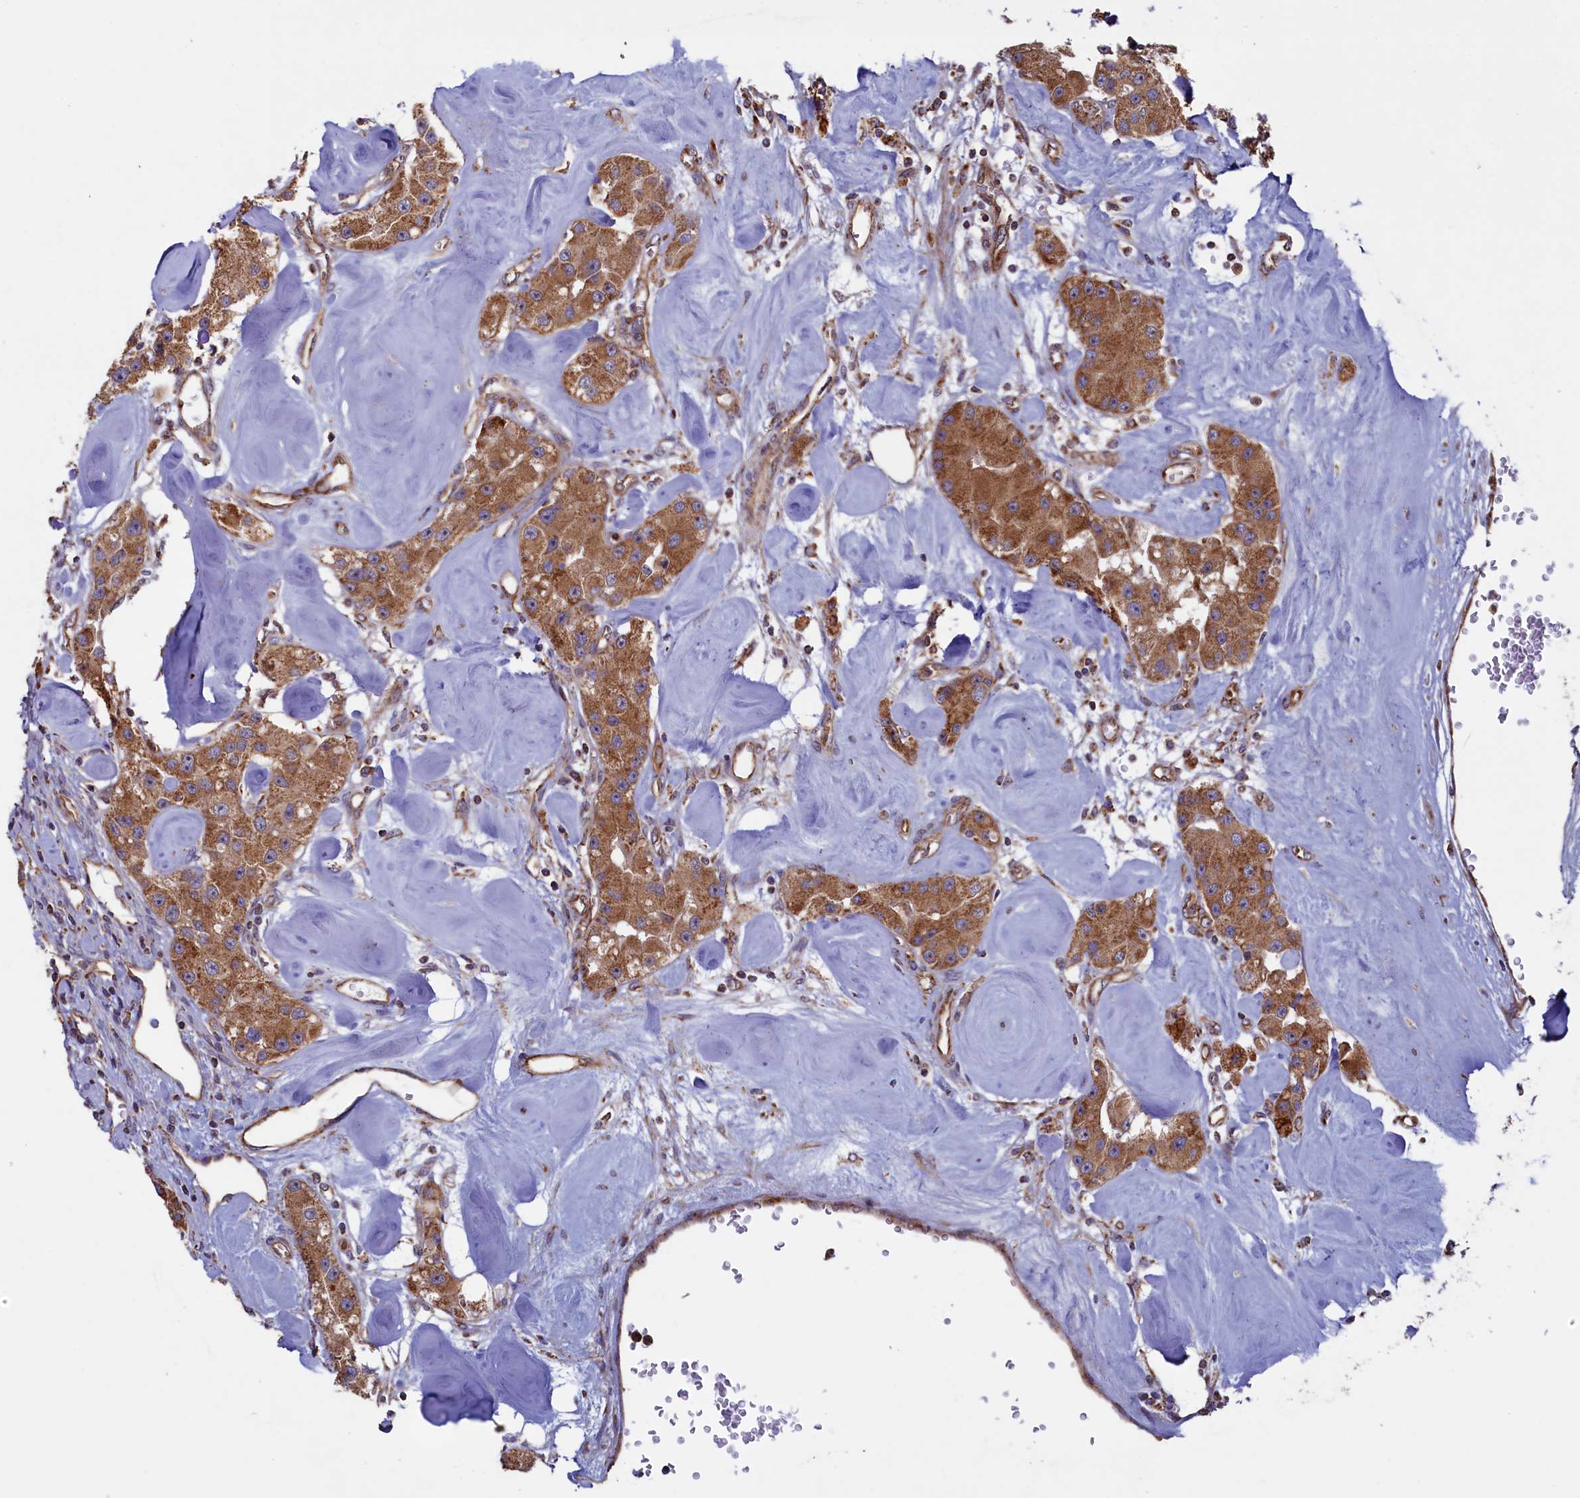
{"staining": {"intensity": "moderate", "quantity": ">75%", "location": "cytoplasmic/membranous"}, "tissue": "carcinoid", "cell_type": "Tumor cells", "image_type": "cancer", "snomed": [{"axis": "morphology", "description": "Carcinoid, malignant, NOS"}, {"axis": "topography", "description": "Pancreas"}], "caption": "Protein expression analysis of human malignant carcinoid reveals moderate cytoplasmic/membranous staining in about >75% of tumor cells.", "gene": "UBE3B", "patient": {"sex": "male", "age": 41}}